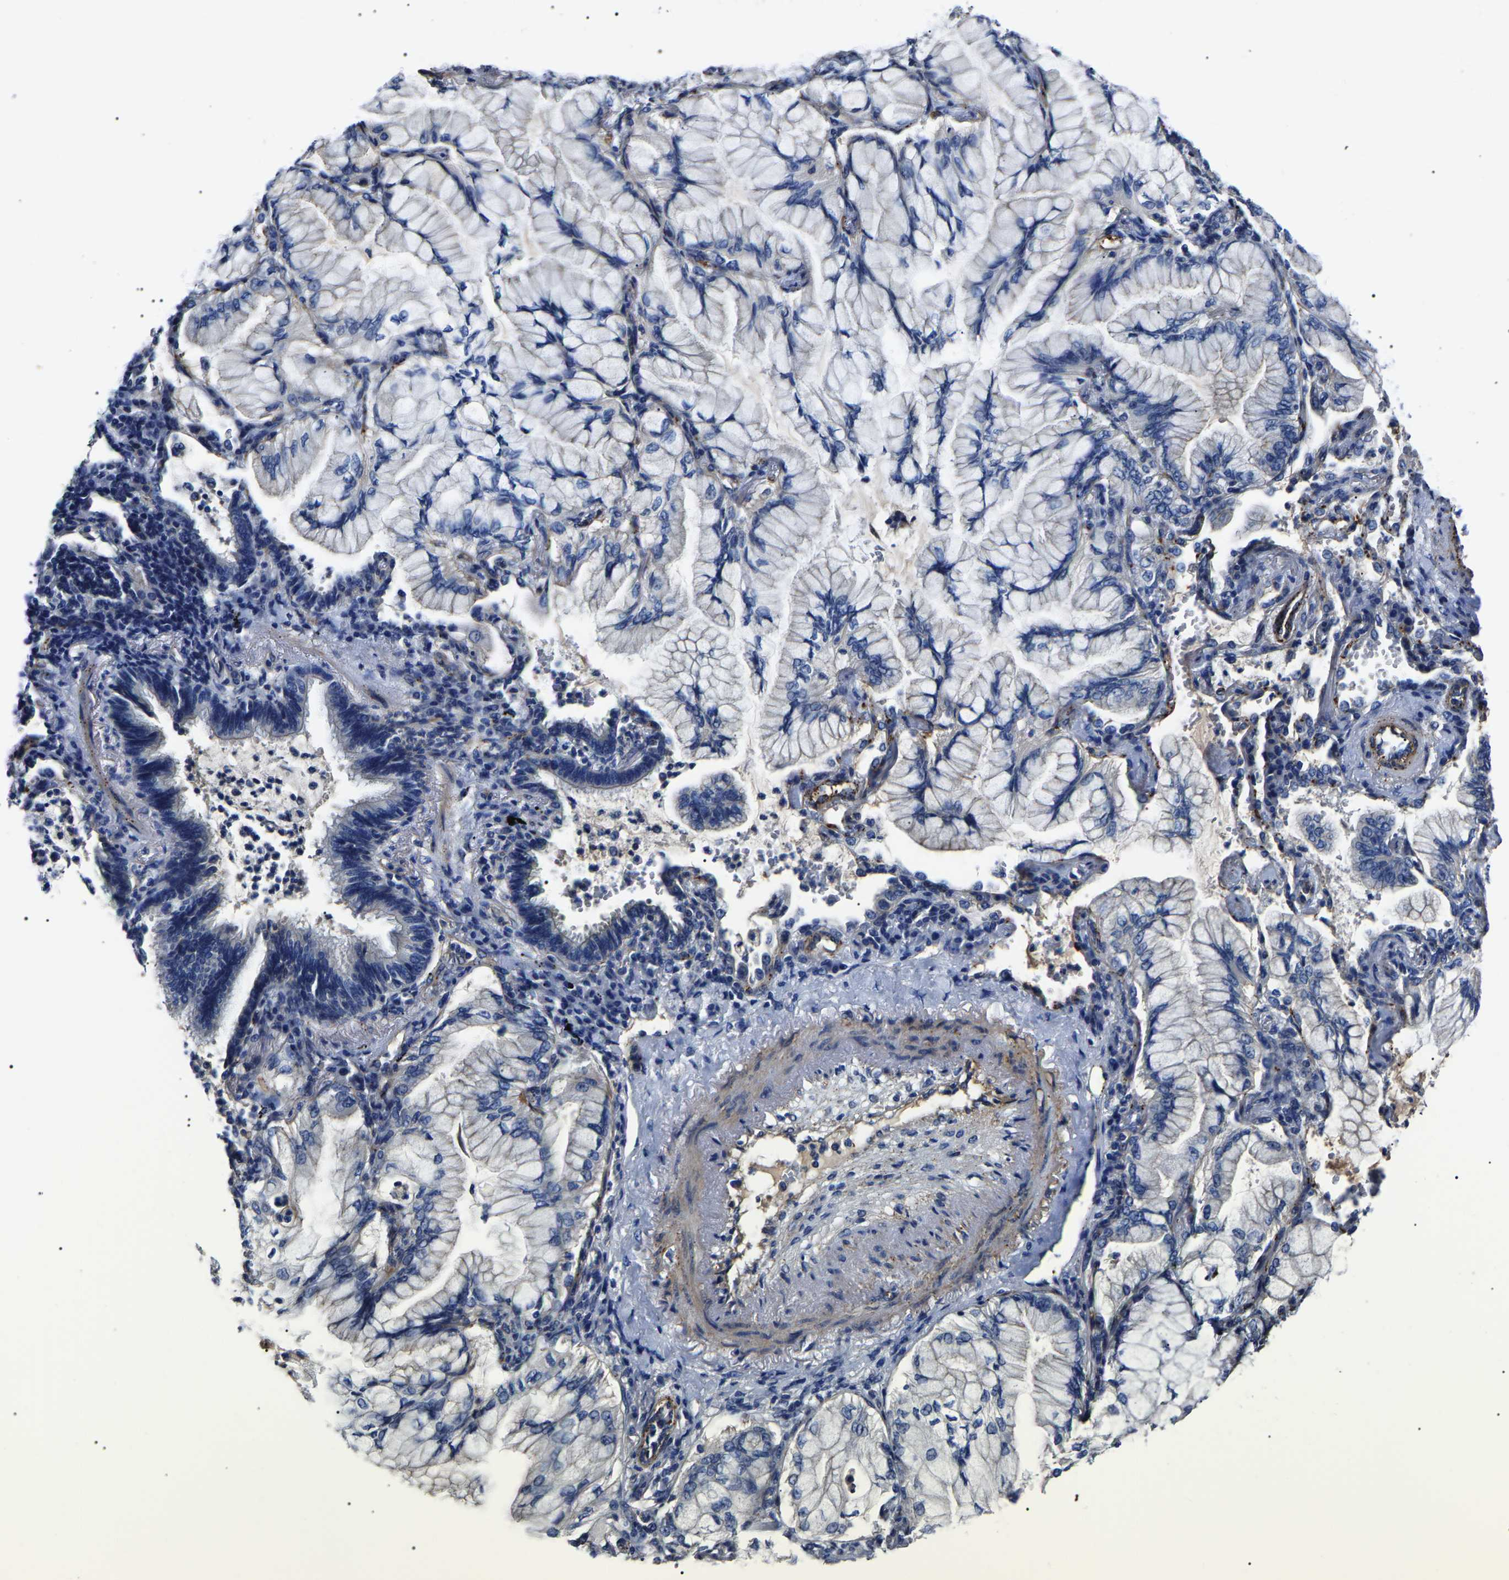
{"staining": {"intensity": "negative", "quantity": "none", "location": "none"}, "tissue": "lung cancer", "cell_type": "Tumor cells", "image_type": "cancer", "snomed": [{"axis": "morphology", "description": "Adenocarcinoma, NOS"}, {"axis": "topography", "description": "Lung"}], "caption": "The histopathology image reveals no significant expression in tumor cells of adenocarcinoma (lung).", "gene": "KLHL42", "patient": {"sex": "female", "age": 70}}